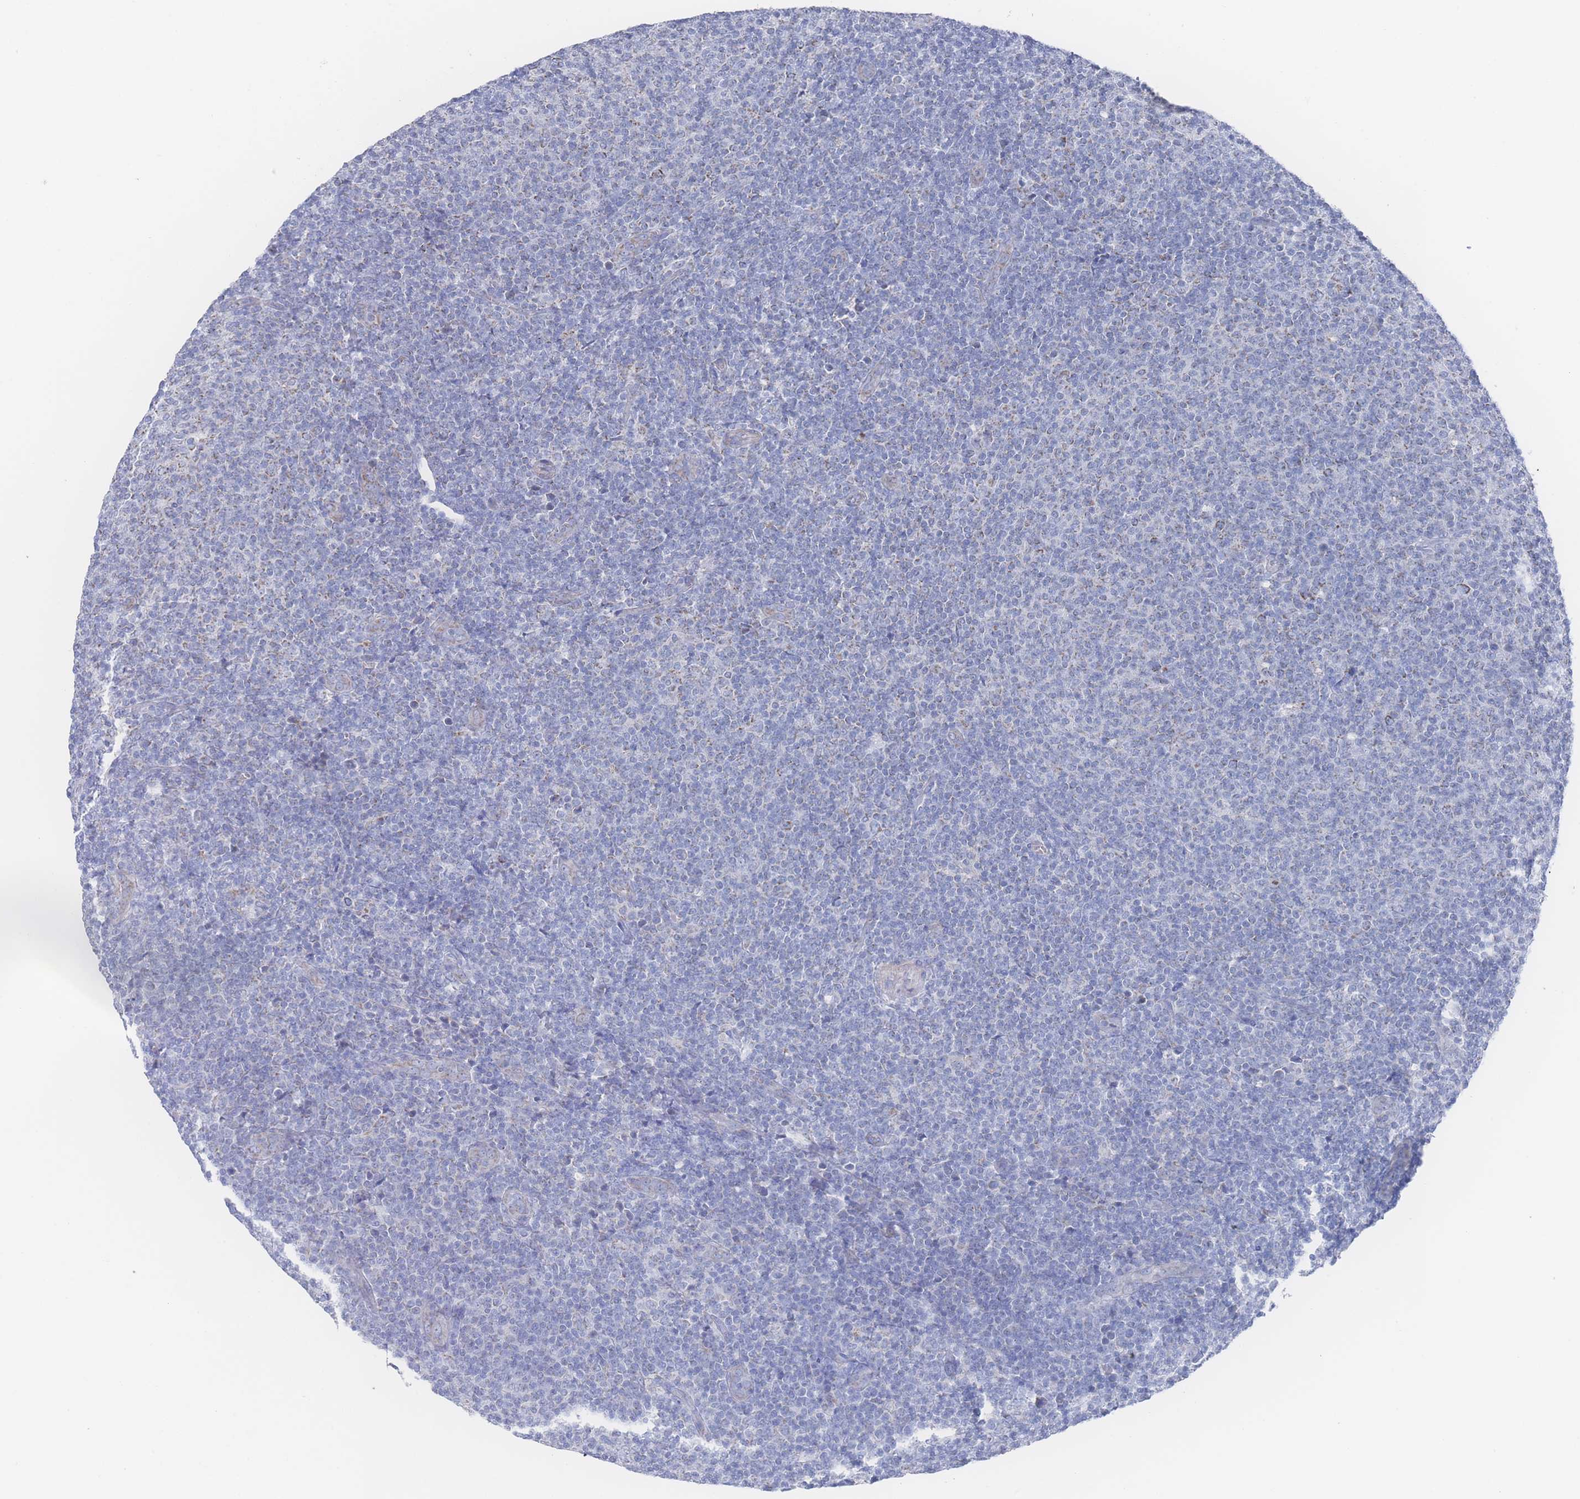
{"staining": {"intensity": "weak", "quantity": "<25%", "location": "cytoplasmic/membranous"}, "tissue": "lymphoma", "cell_type": "Tumor cells", "image_type": "cancer", "snomed": [{"axis": "morphology", "description": "Malignant lymphoma, non-Hodgkin's type, Low grade"}, {"axis": "topography", "description": "Lymph node"}], "caption": "A photomicrograph of human lymphoma is negative for staining in tumor cells.", "gene": "SNPH", "patient": {"sex": "male", "age": 66}}